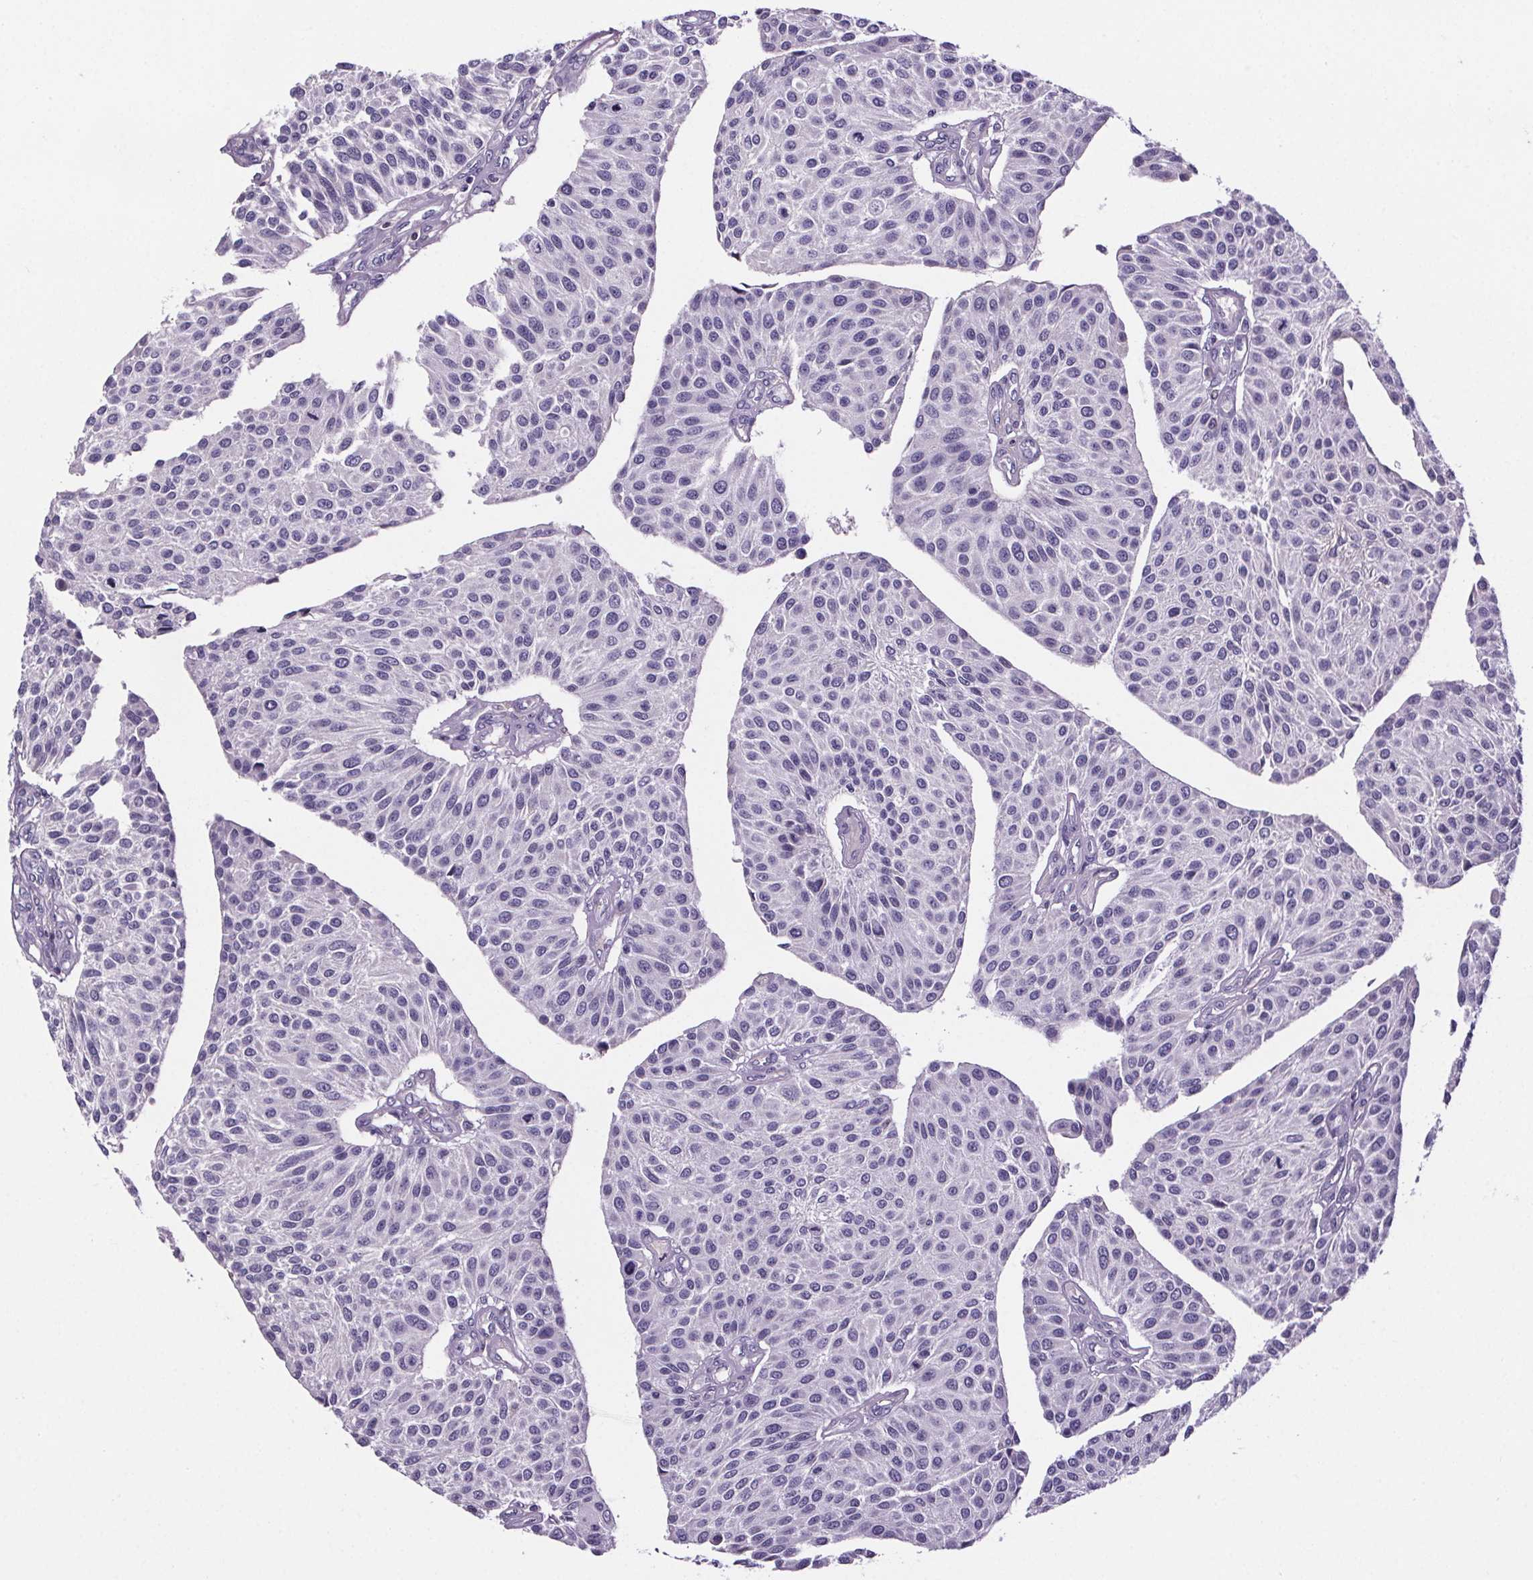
{"staining": {"intensity": "negative", "quantity": "none", "location": "none"}, "tissue": "urothelial cancer", "cell_type": "Tumor cells", "image_type": "cancer", "snomed": [{"axis": "morphology", "description": "Urothelial carcinoma, NOS"}, {"axis": "topography", "description": "Urinary bladder"}], "caption": "Image shows no protein expression in tumor cells of urothelial cancer tissue. (DAB (3,3'-diaminobenzidine) immunohistochemistry (IHC) visualized using brightfield microscopy, high magnification).", "gene": "CUBN", "patient": {"sex": "male", "age": 55}}